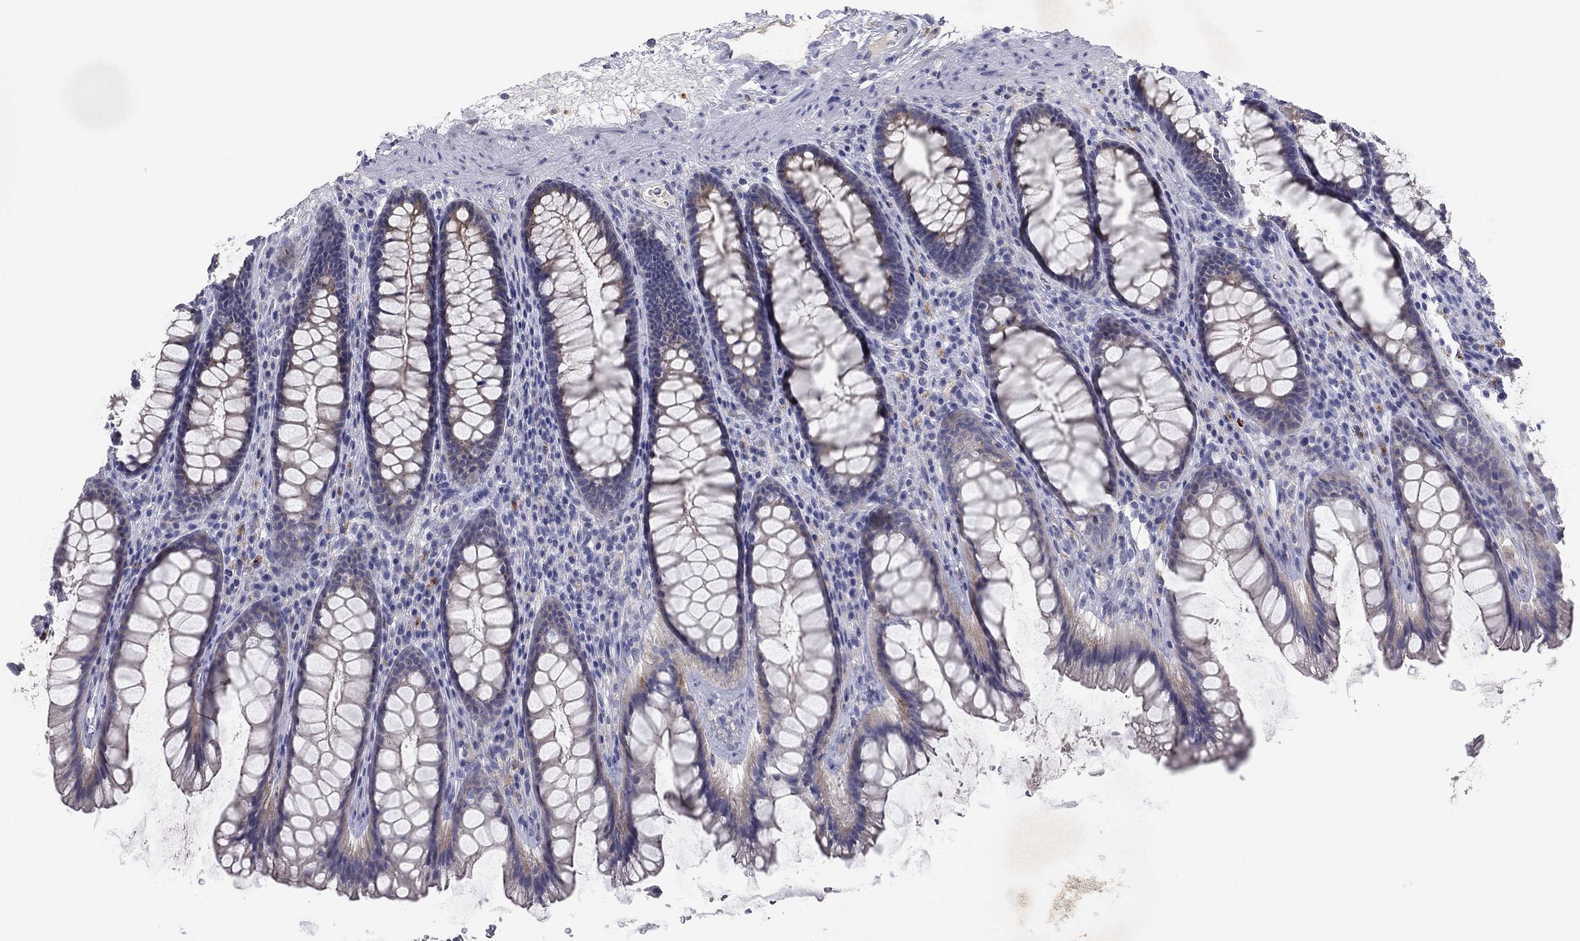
{"staining": {"intensity": "moderate", "quantity": "<25%", "location": "cytoplasmic/membranous"}, "tissue": "rectum", "cell_type": "Glandular cells", "image_type": "normal", "snomed": [{"axis": "morphology", "description": "Normal tissue, NOS"}, {"axis": "topography", "description": "Rectum"}], "caption": "Glandular cells show low levels of moderate cytoplasmic/membranous staining in approximately <25% of cells in unremarkable human rectum.", "gene": "CNTNAP4", "patient": {"sex": "male", "age": 72}}